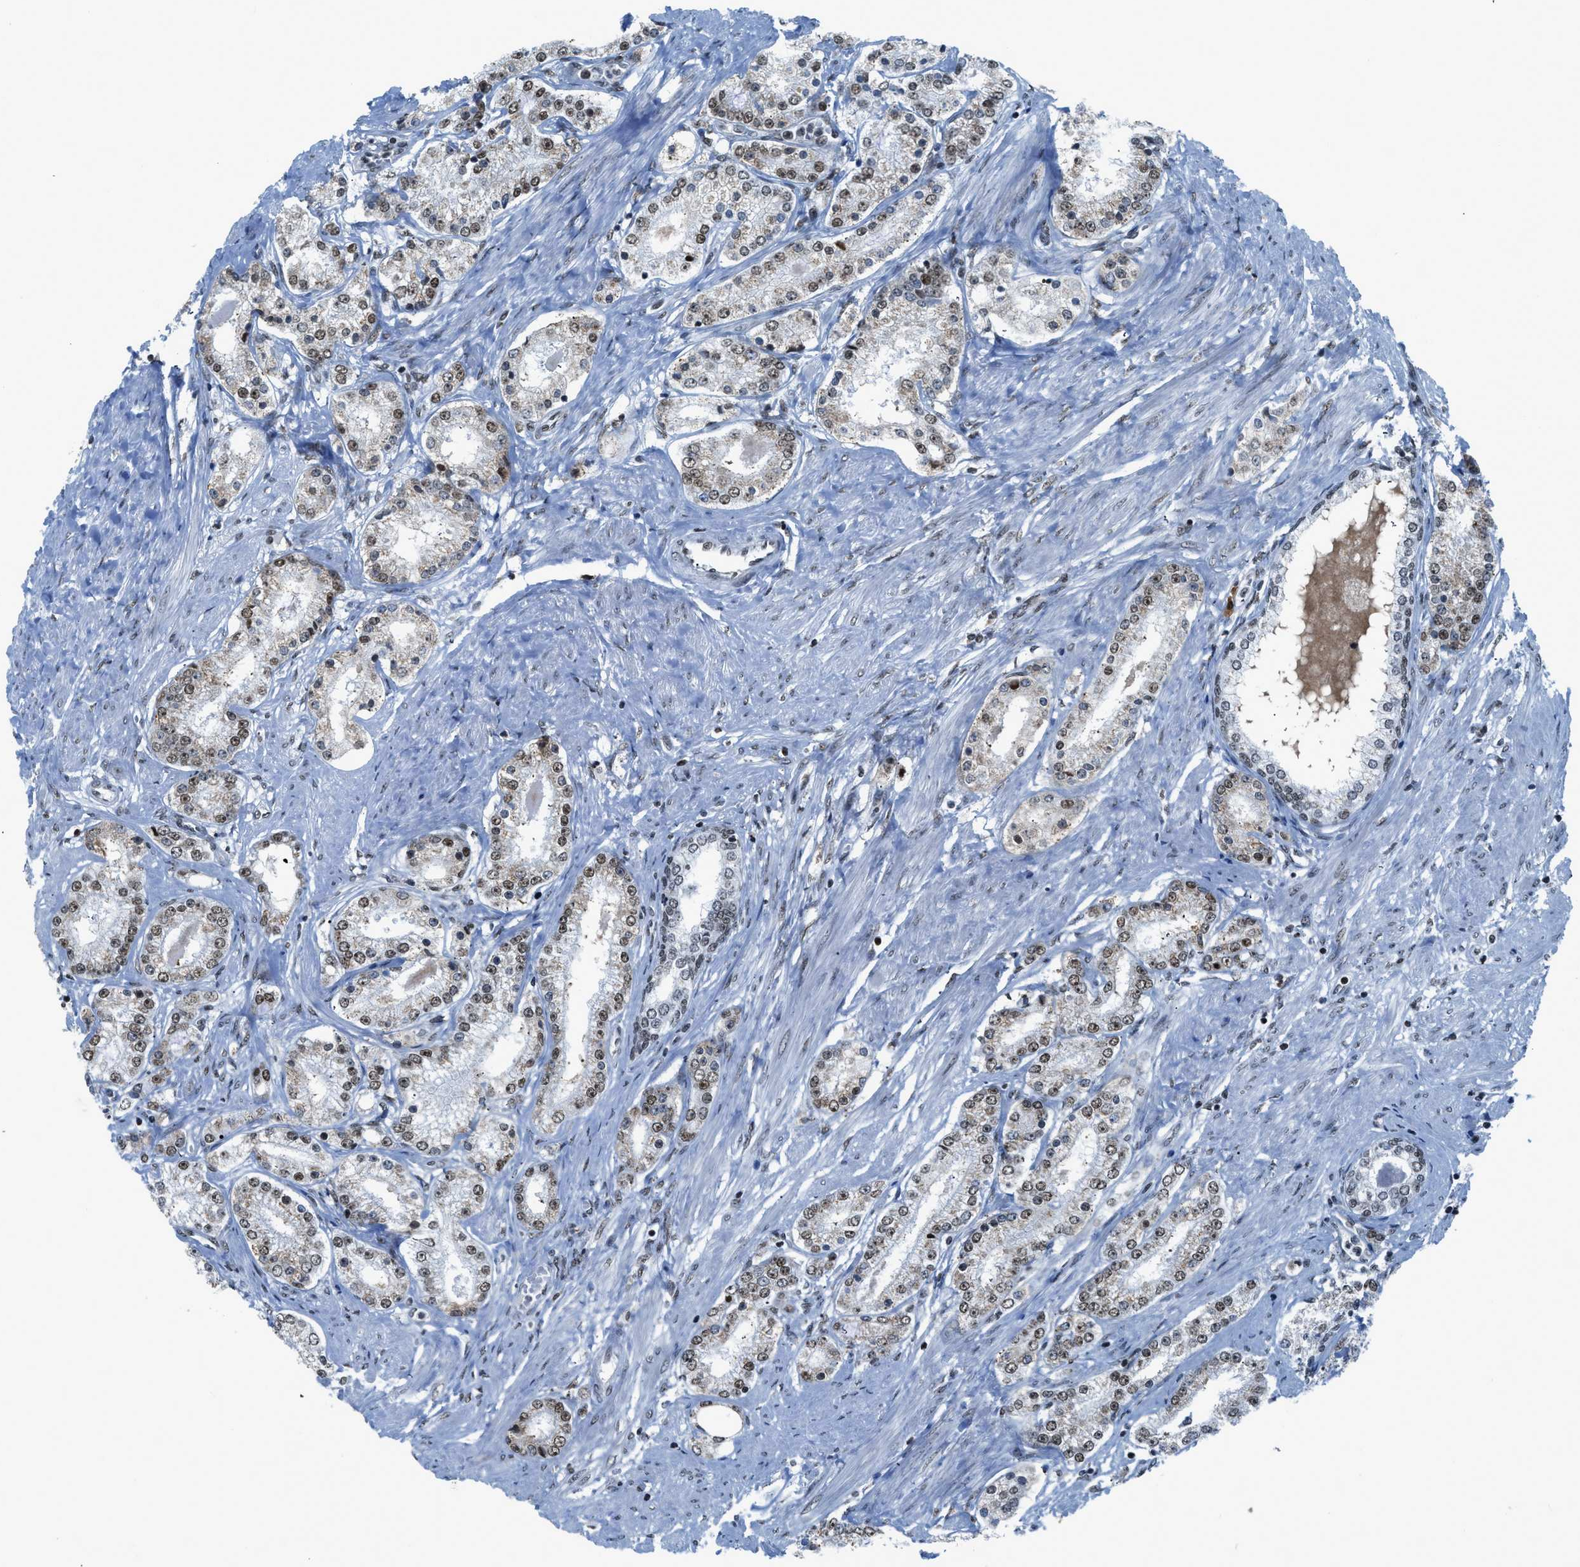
{"staining": {"intensity": "moderate", "quantity": ">75%", "location": "nuclear"}, "tissue": "prostate cancer", "cell_type": "Tumor cells", "image_type": "cancer", "snomed": [{"axis": "morphology", "description": "Adenocarcinoma, Low grade"}, {"axis": "topography", "description": "Prostate"}], "caption": "Prostate cancer (adenocarcinoma (low-grade)) stained with a brown dye reveals moderate nuclear positive expression in about >75% of tumor cells.", "gene": "RAD51B", "patient": {"sex": "male", "age": 63}}